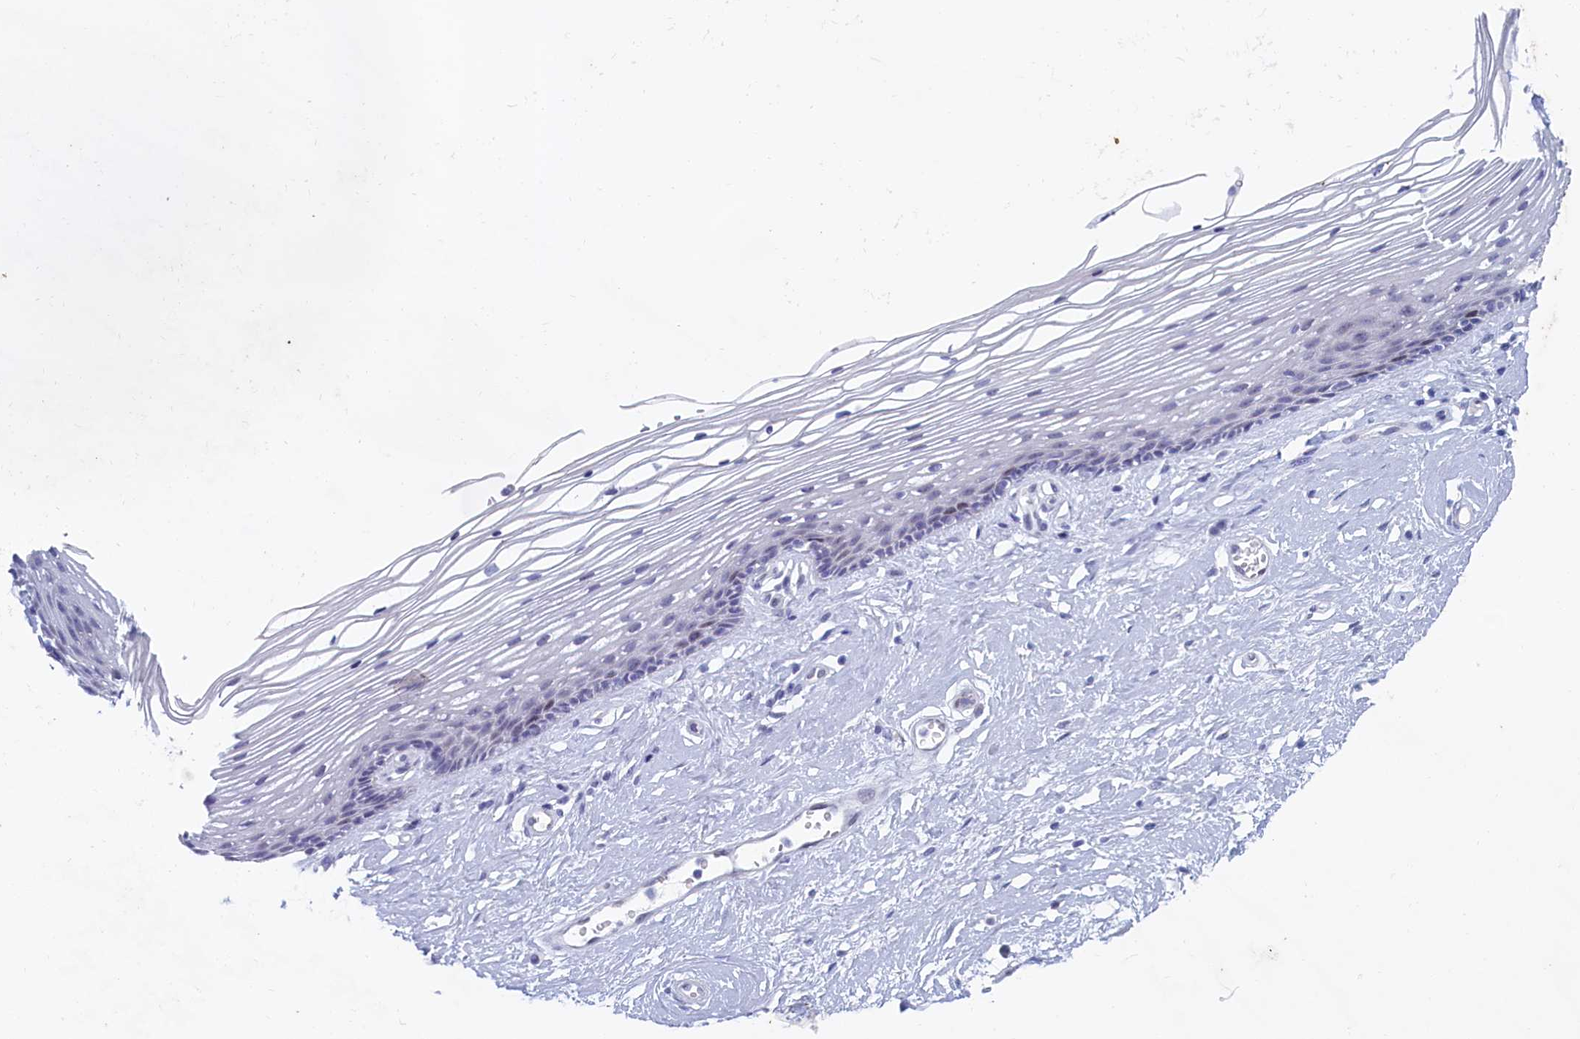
{"staining": {"intensity": "weak", "quantity": "<25%", "location": "nuclear"}, "tissue": "vagina", "cell_type": "Squamous epithelial cells", "image_type": "normal", "snomed": [{"axis": "morphology", "description": "Normal tissue, NOS"}, {"axis": "topography", "description": "Vagina"}], "caption": "This is a image of immunohistochemistry staining of benign vagina, which shows no positivity in squamous epithelial cells. (Immunohistochemistry, brightfield microscopy, high magnification).", "gene": "WDR76", "patient": {"sex": "female", "age": 46}}